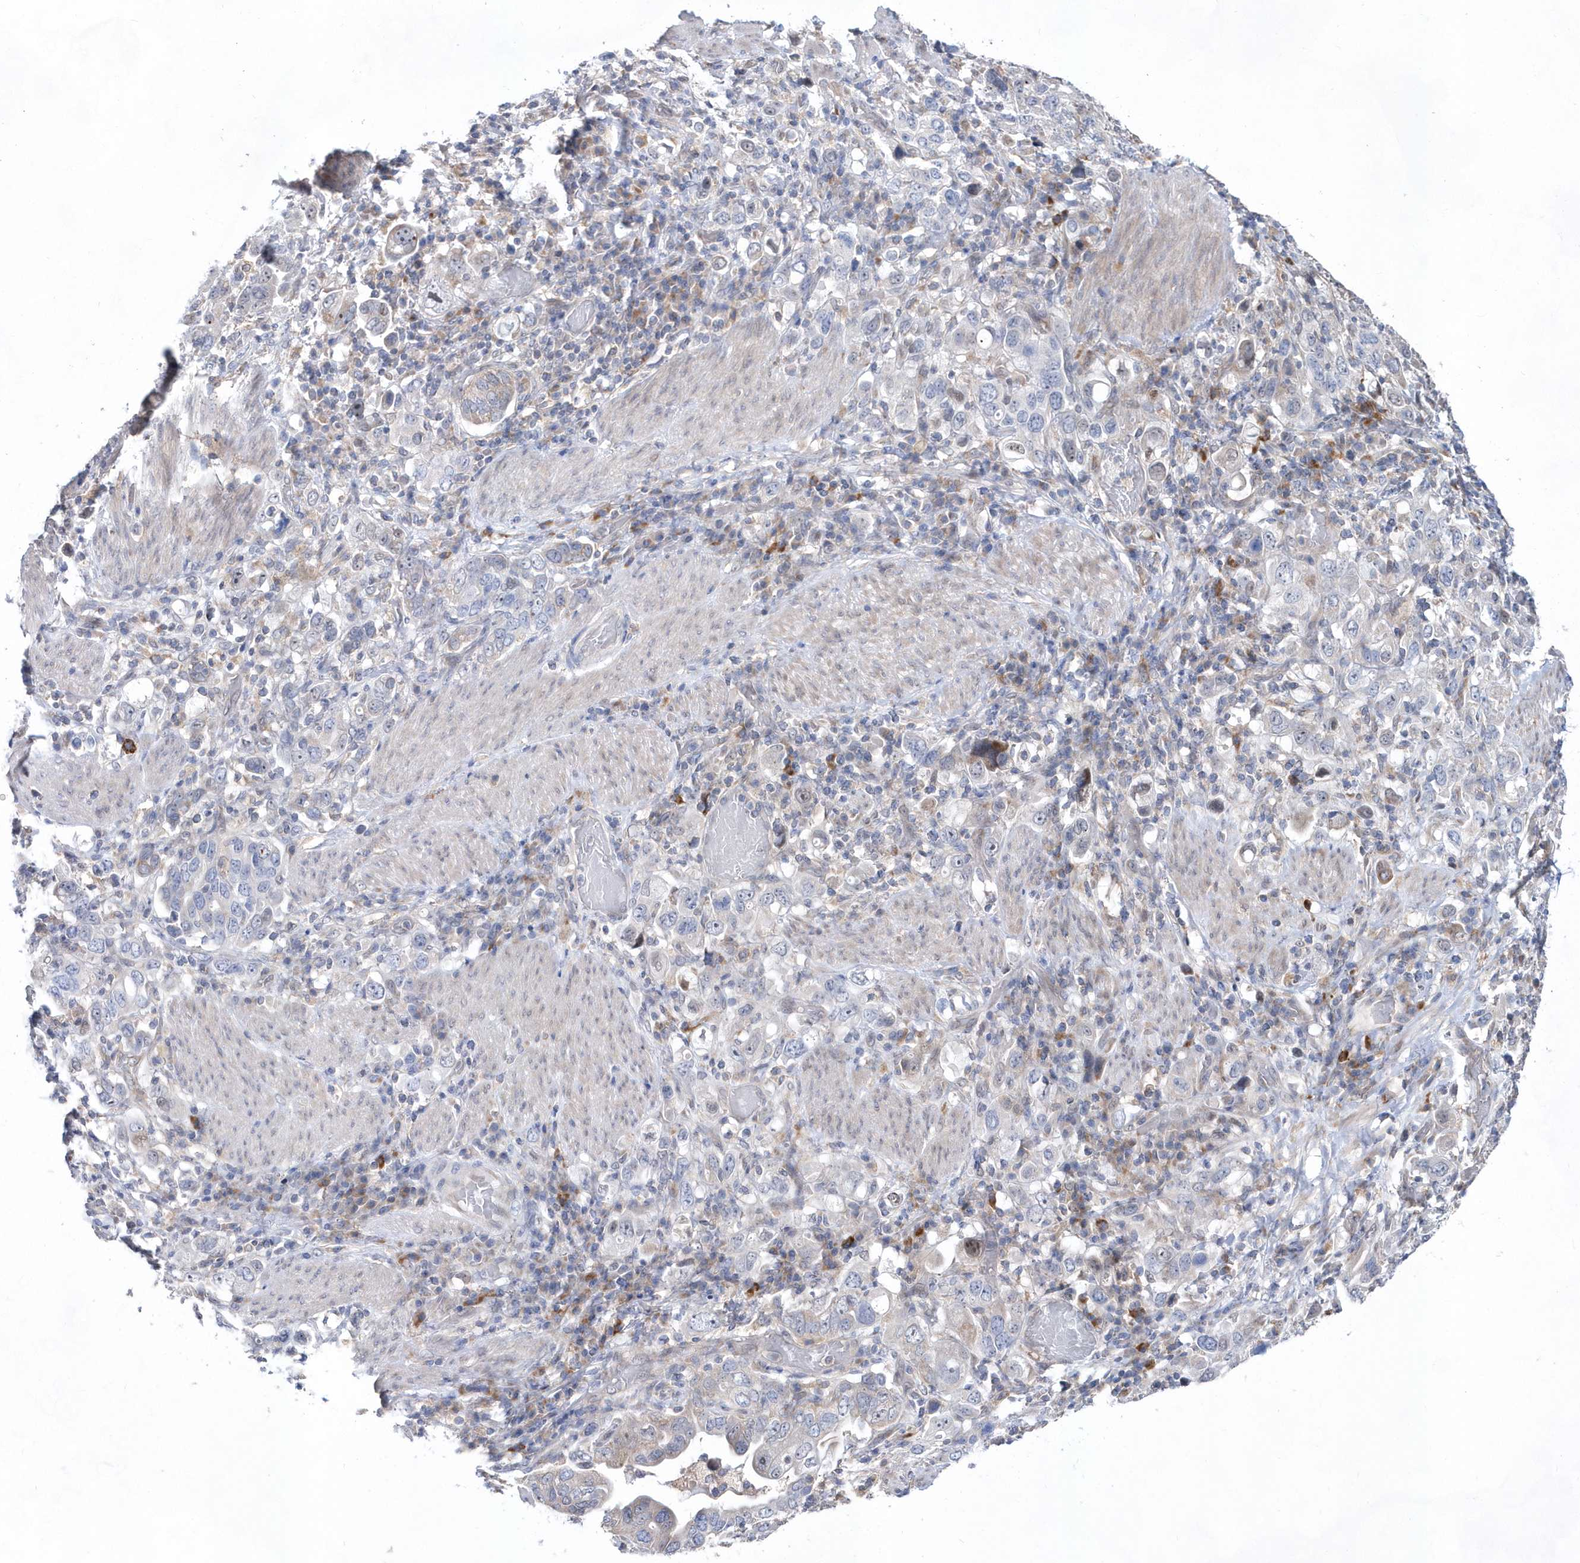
{"staining": {"intensity": "weak", "quantity": "<25%", "location": "cytoplasmic/membranous"}, "tissue": "stomach cancer", "cell_type": "Tumor cells", "image_type": "cancer", "snomed": [{"axis": "morphology", "description": "Adenocarcinoma, NOS"}, {"axis": "topography", "description": "Stomach, upper"}], "caption": "A high-resolution photomicrograph shows IHC staining of stomach cancer, which demonstrates no significant positivity in tumor cells. (DAB IHC, high magnification).", "gene": "BDH2", "patient": {"sex": "male", "age": 62}}